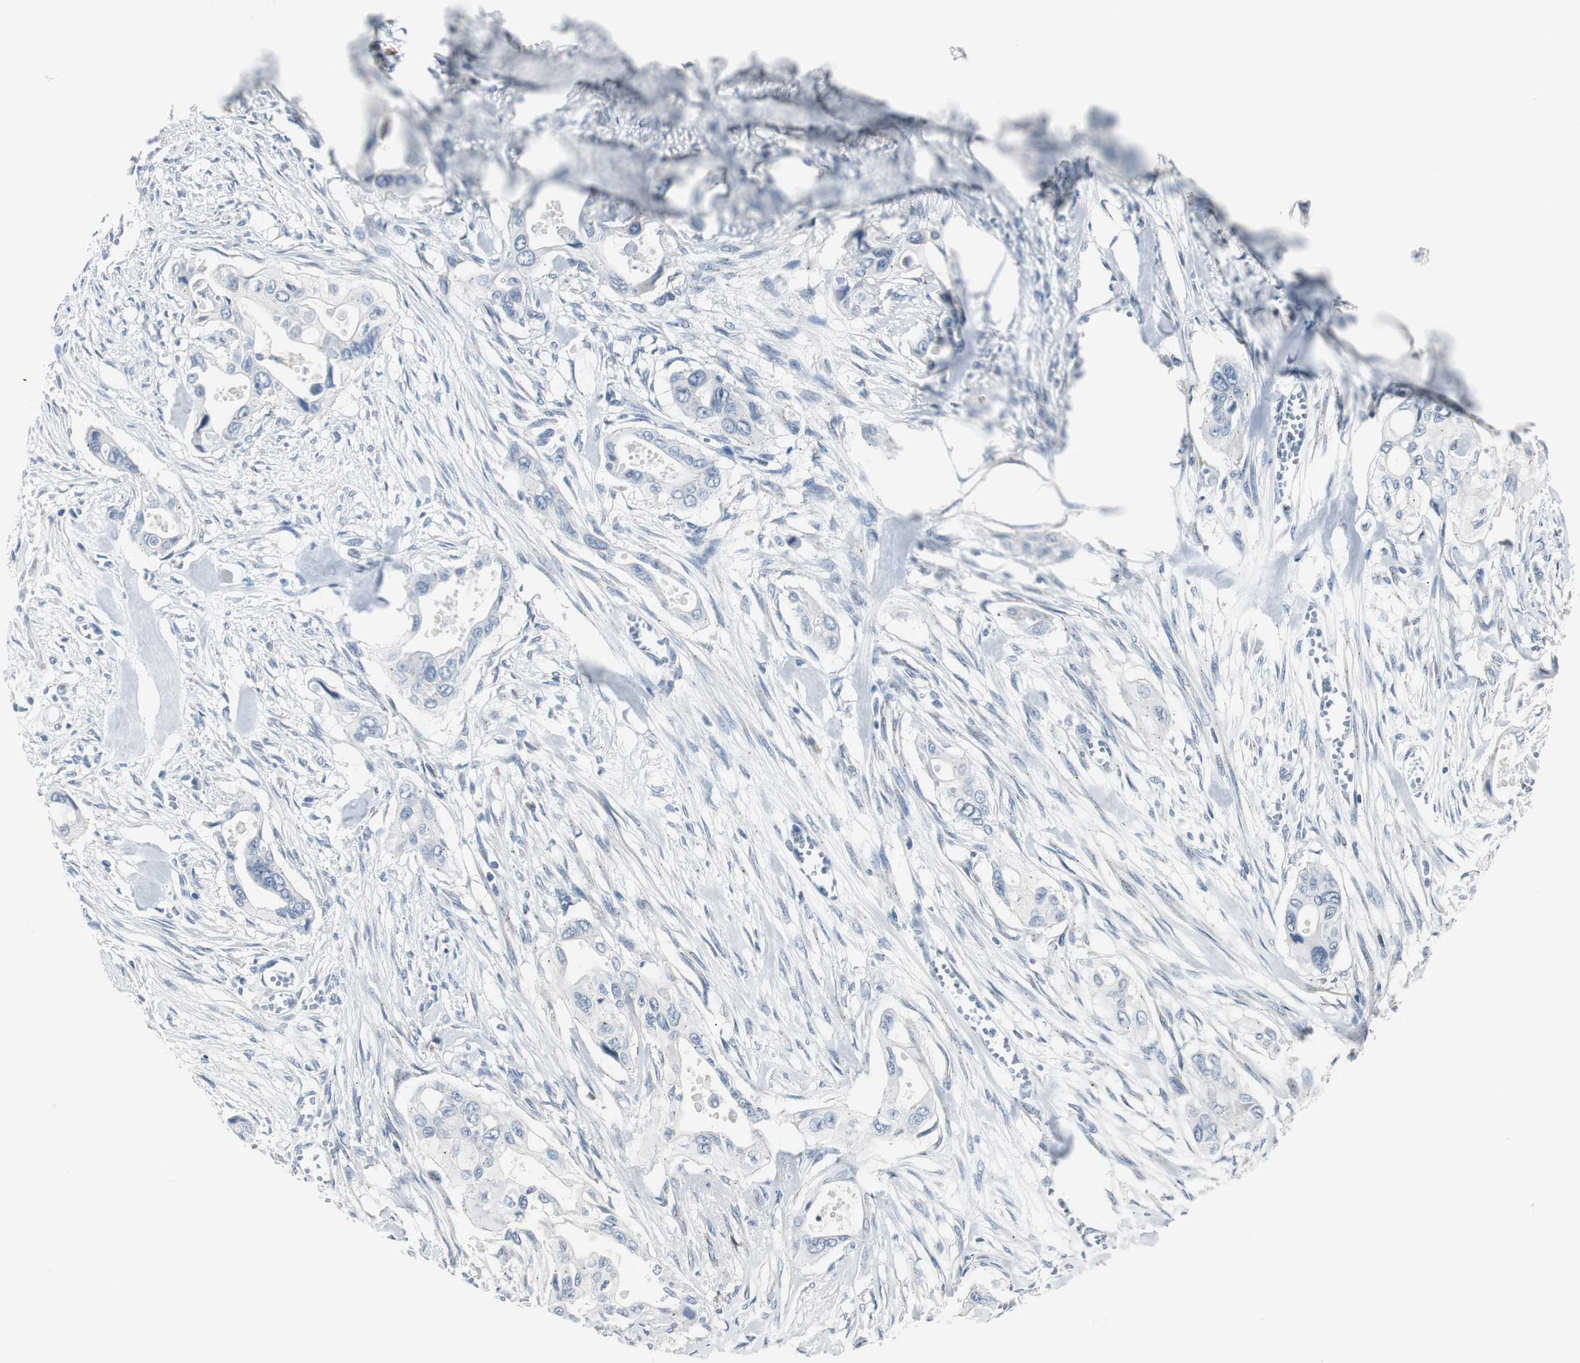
{"staining": {"intensity": "negative", "quantity": "none", "location": "none"}, "tissue": "pancreatic cancer", "cell_type": "Tumor cells", "image_type": "cancer", "snomed": [{"axis": "morphology", "description": "Adenocarcinoma, NOS"}, {"axis": "topography", "description": "Pancreas"}], "caption": "Tumor cells are negative for brown protein staining in pancreatic cancer.", "gene": "SOX30", "patient": {"sex": "male", "age": 77}}